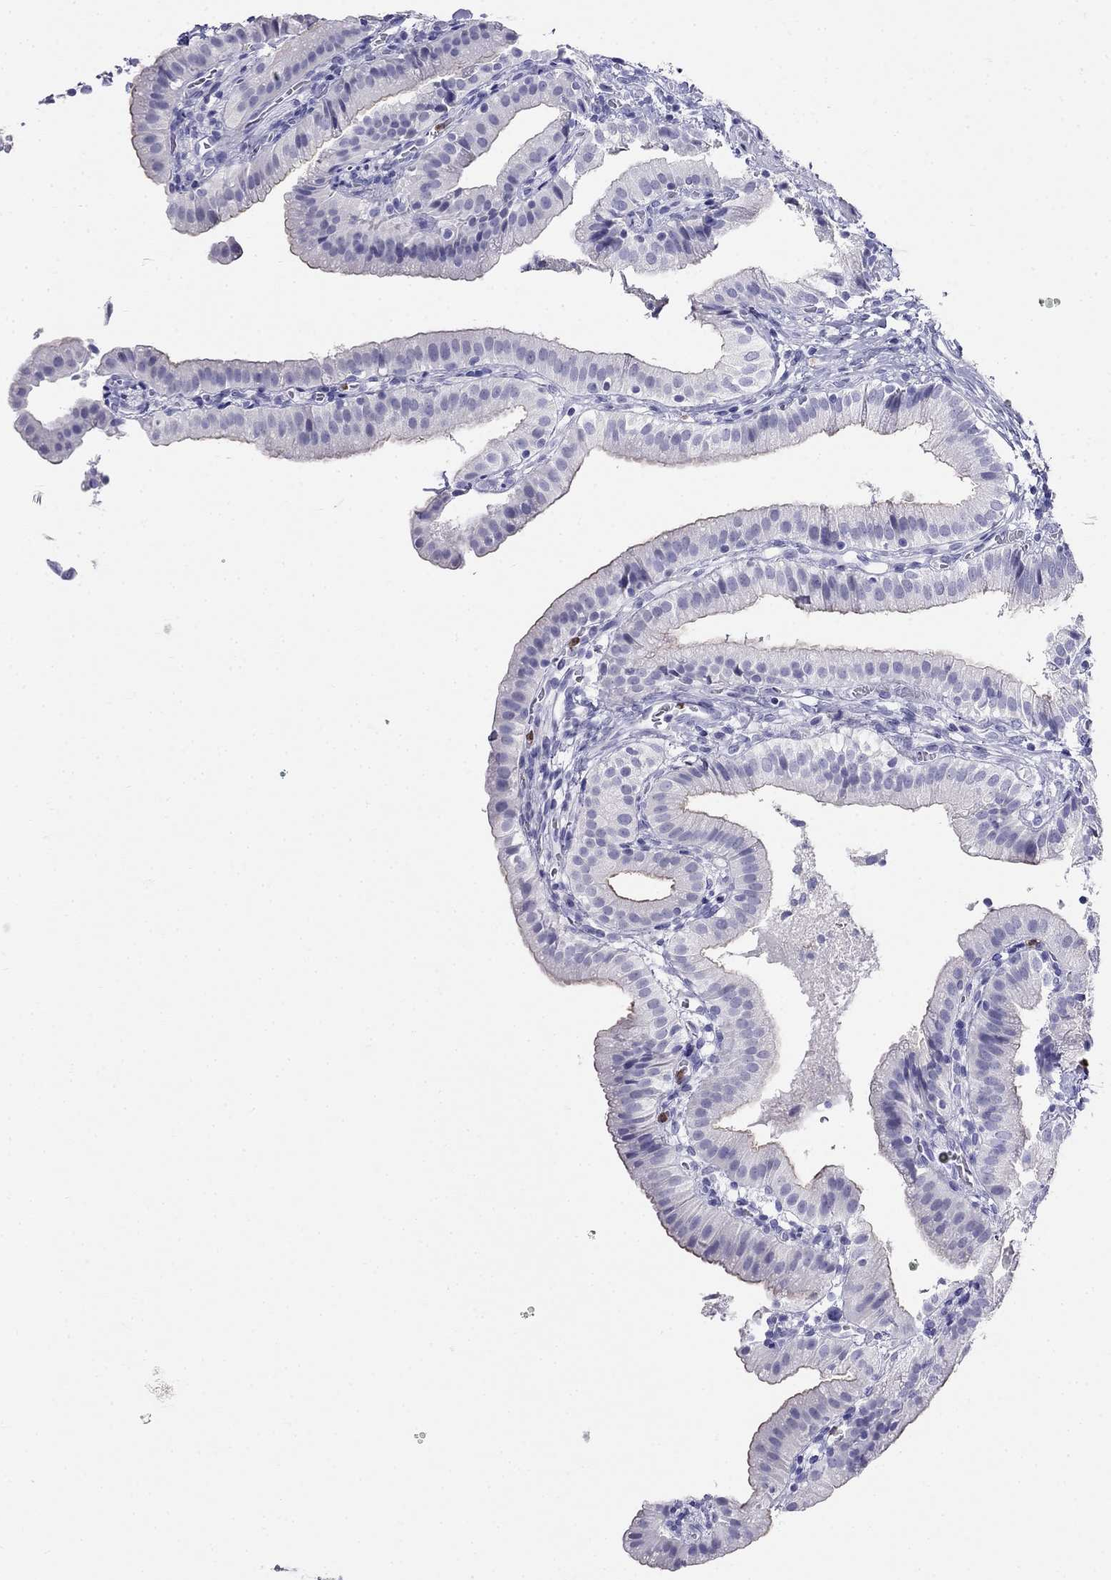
{"staining": {"intensity": "negative", "quantity": "none", "location": "none"}, "tissue": "gallbladder", "cell_type": "Glandular cells", "image_type": "normal", "snomed": [{"axis": "morphology", "description": "Normal tissue, NOS"}, {"axis": "topography", "description": "Gallbladder"}], "caption": "Immunohistochemical staining of benign human gallbladder displays no significant expression in glandular cells. (Stains: DAB (3,3'-diaminobenzidine) immunohistochemistry with hematoxylin counter stain, Microscopy: brightfield microscopy at high magnification).", "gene": "PPP1R36", "patient": {"sex": "female", "age": 47}}